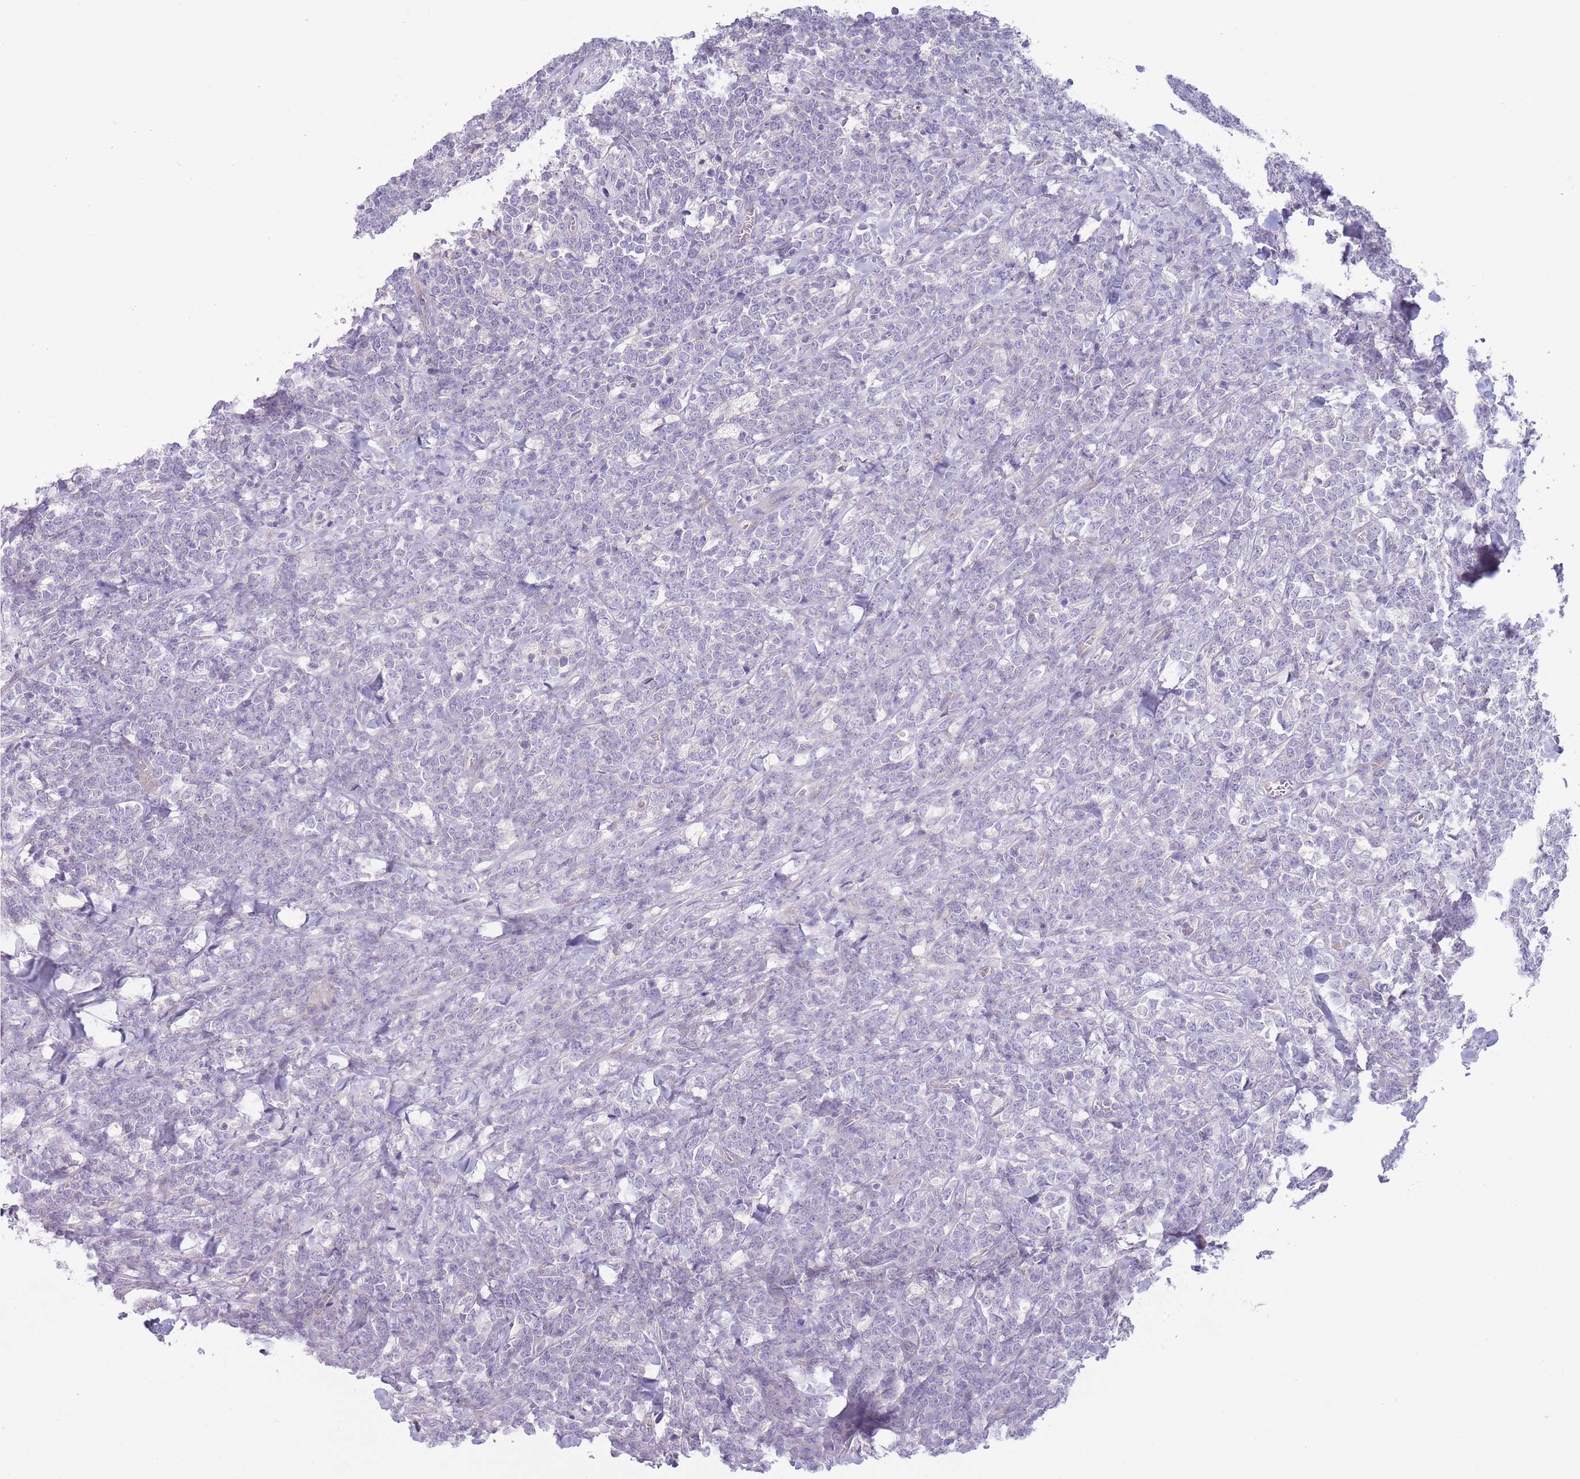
{"staining": {"intensity": "negative", "quantity": "none", "location": "none"}, "tissue": "lymphoma", "cell_type": "Tumor cells", "image_type": "cancer", "snomed": [{"axis": "morphology", "description": "Malignant lymphoma, non-Hodgkin's type, High grade"}, {"axis": "topography", "description": "Small intestine"}], "caption": "Immunohistochemical staining of malignant lymphoma, non-Hodgkin's type (high-grade) exhibits no significant expression in tumor cells. The staining is performed using DAB brown chromogen with nuclei counter-stained in using hematoxylin.", "gene": "PNPLA5", "patient": {"sex": "male", "age": 8}}